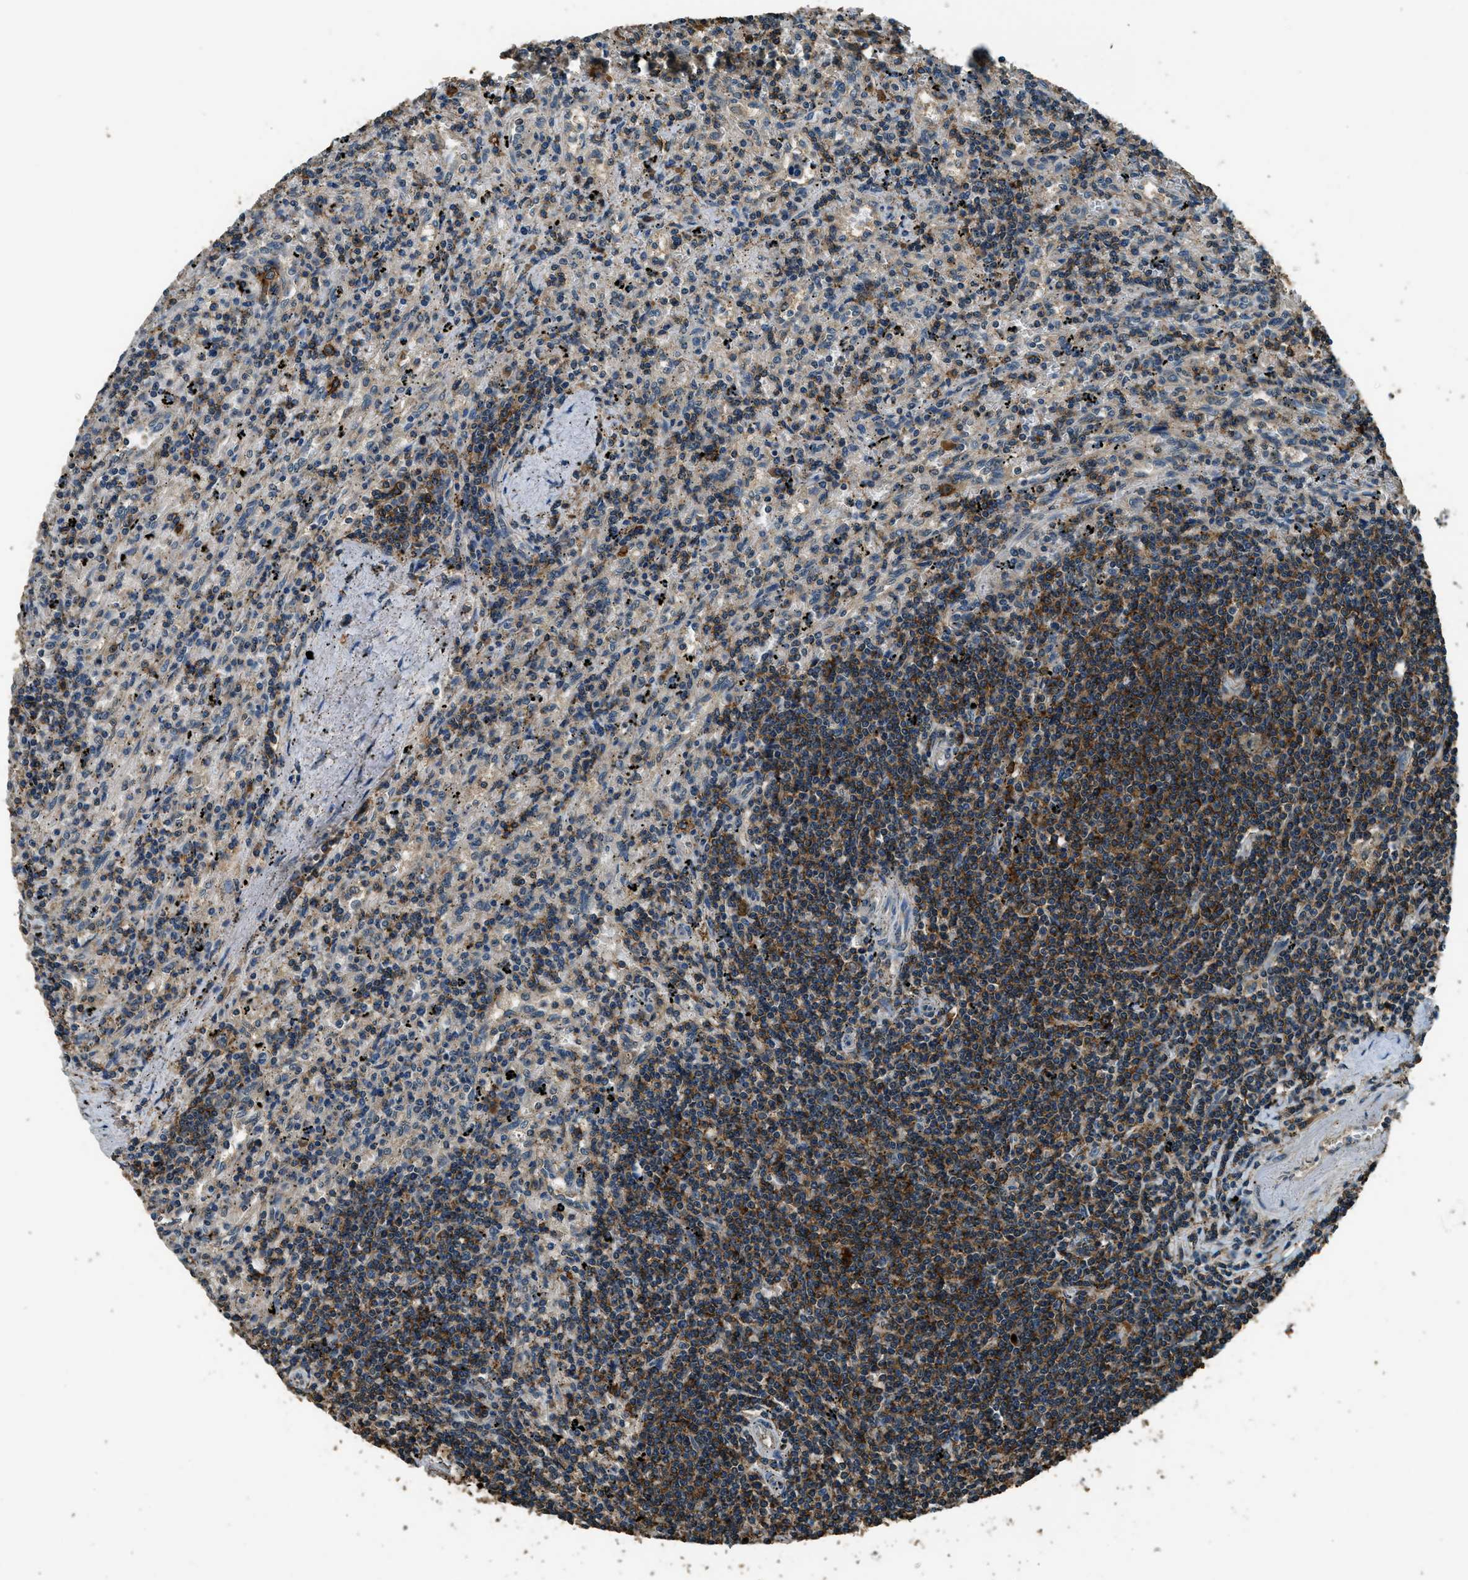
{"staining": {"intensity": "moderate", "quantity": "25%-75%", "location": "cytoplasmic/membranous"}, "tissue": "lymphoma", "cell_type": "Tumor cells", "image_type": "cancer", "snomed": [{"axis": "morphology", "description": "Malignant lymphoma, non-Hodgkin's type, Low grade"}, {"axis": "topography", "description": "Spleen"}], "caption": "There is medium levels of moderate cytoplasmic/membranous staining in tumor cells of lymphoma, as demonstrated by immunohistochemical staining (brown color).", "gene": "SALL3", "patient": {"sex": "male", "age": 76}}